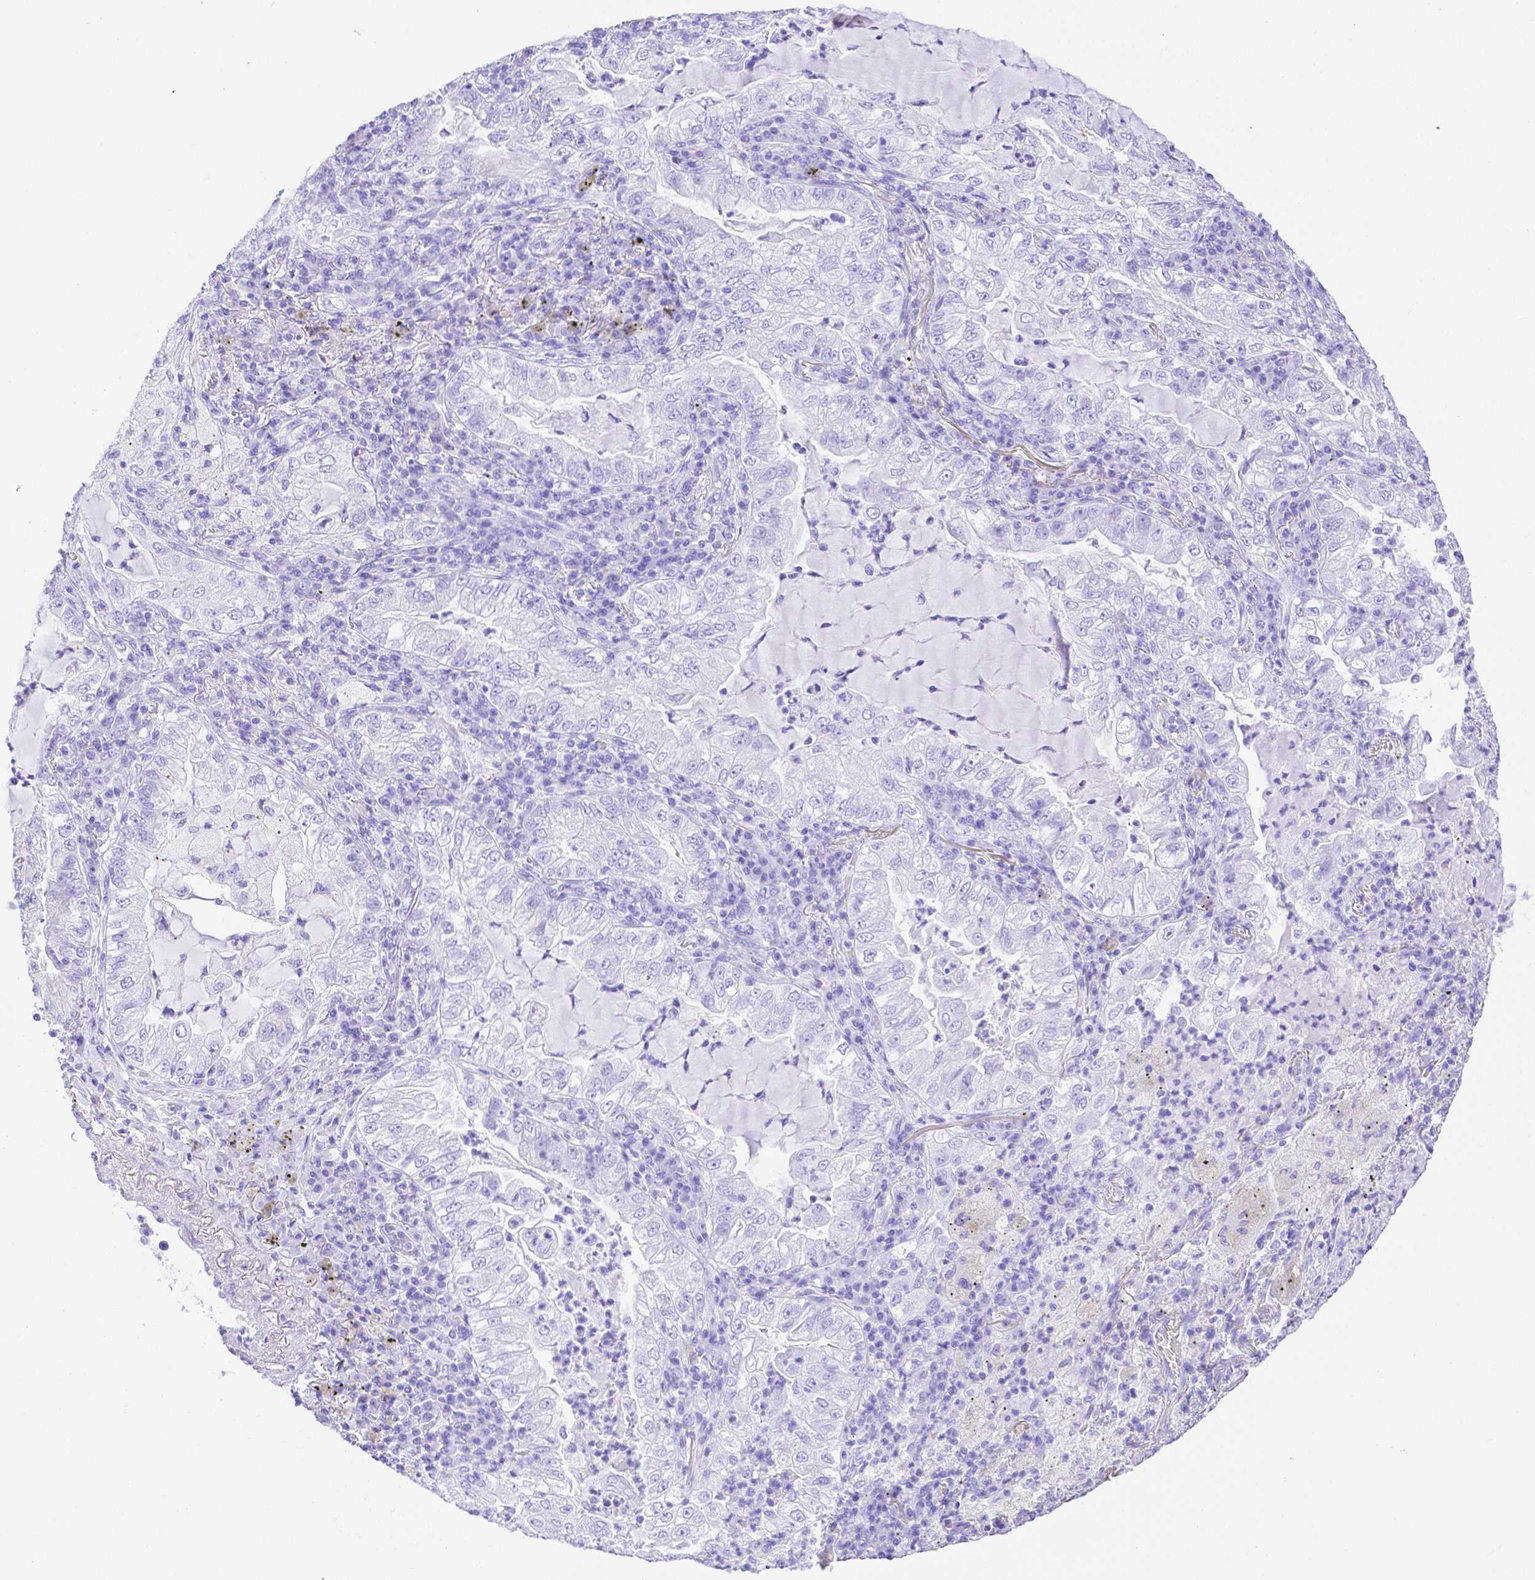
{"staining": {"intensity": "negative", "quantity": "none", "location": "none"}, "tissue": "lung cancer", "cell_type": "Tumor cells", "image_type": "cancer", "snomed": [{"axis": "morphology", "description": "Adenocarcinoma, NOS"}, {"axis": "topography", "description": "Lung"}], "caption": "Immunohistochemistry (IHC) micrograph of lung adenocarcinoma stained for a protein (brown), which exhibits no staining in tumor cells.", "gene": "SMR3A", "patient": {"sex": "female", "age": 73}}